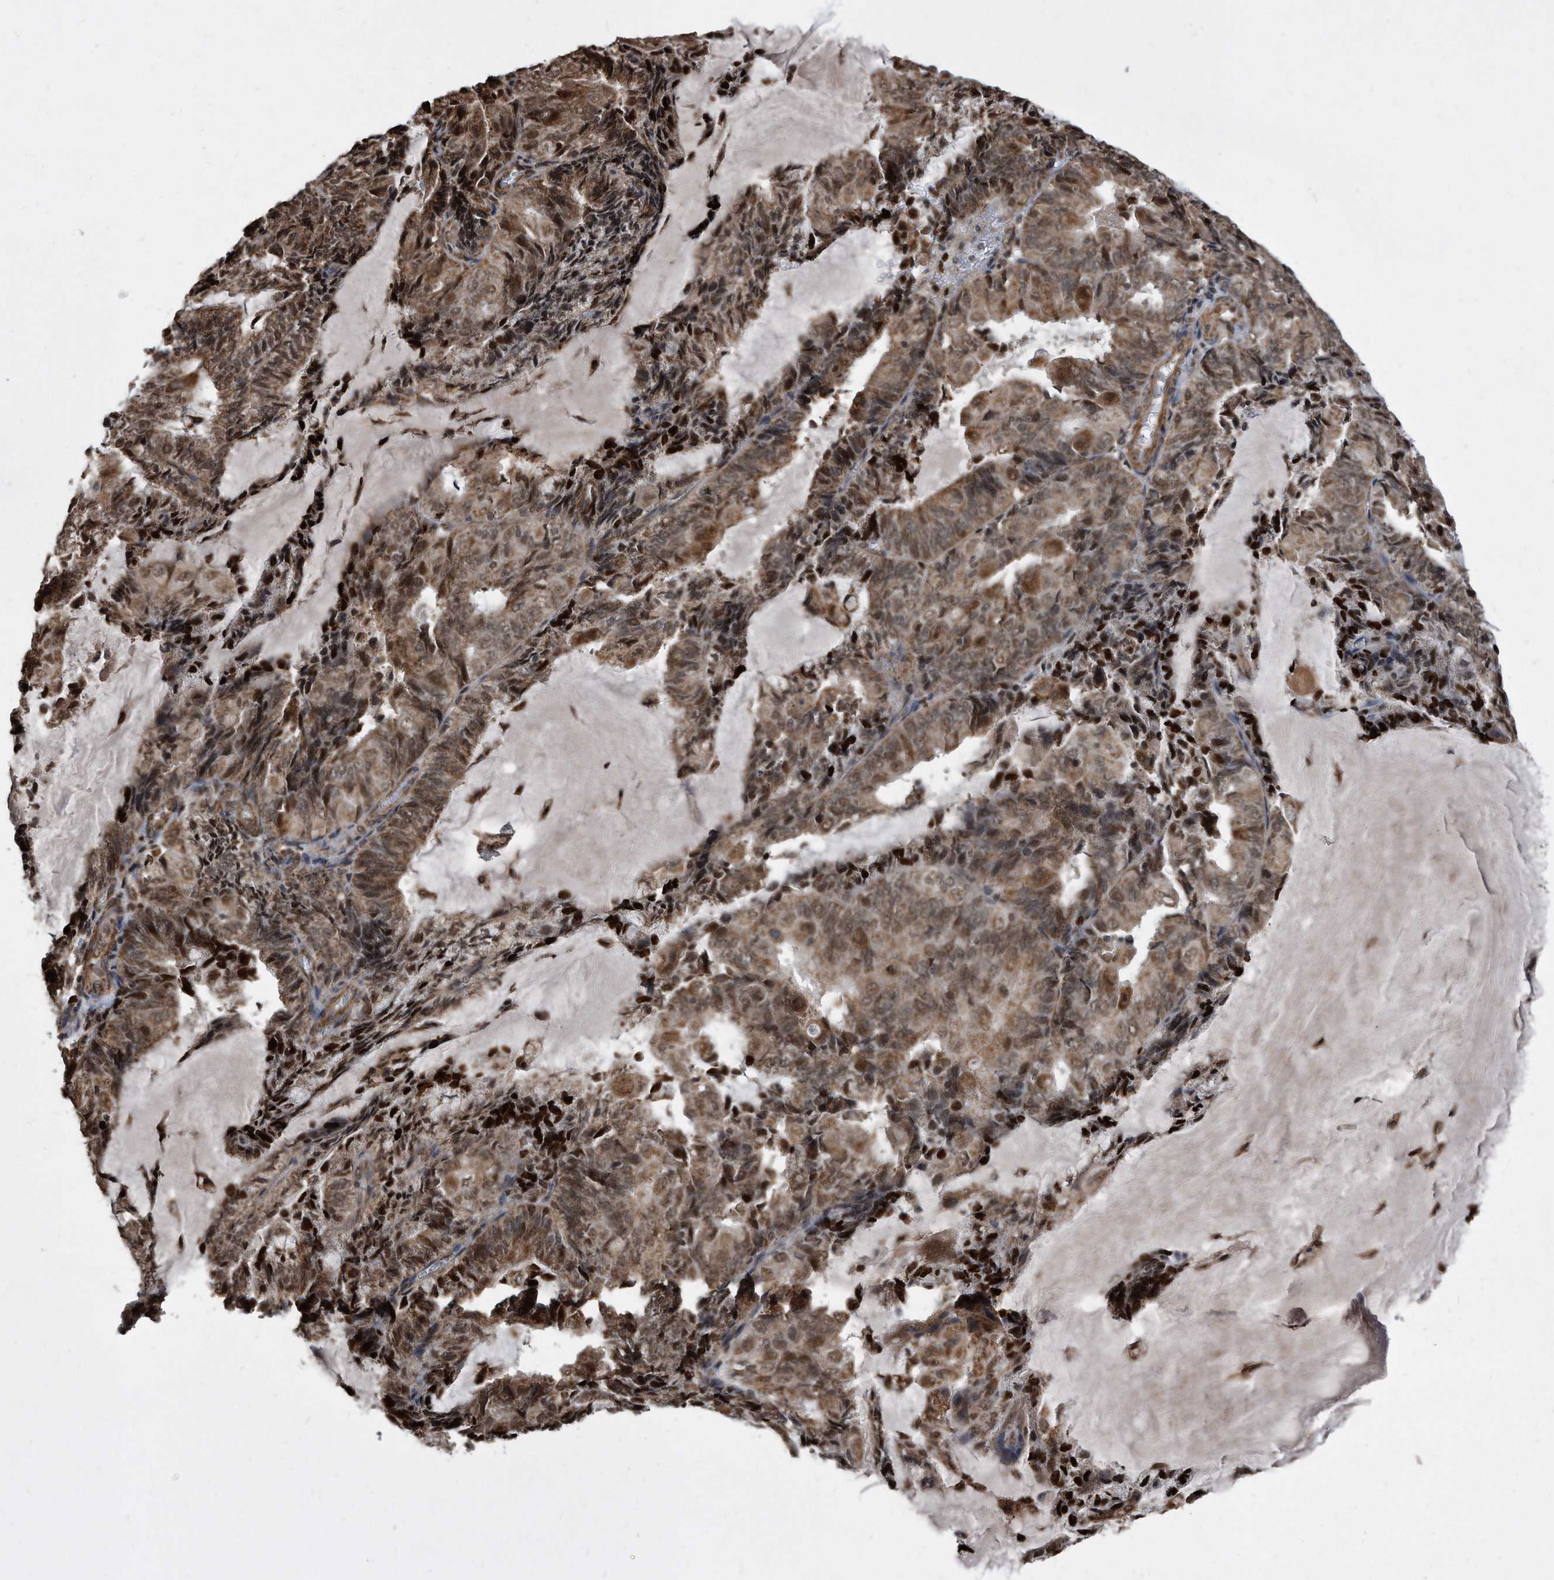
{"staining": {"intensity": "moderate", "quantity": ">75%", "location": "cytoplasmic/membranous,nuclear"}, "tissue": "endometrial cancer", "cell_type": "Tumor cells", "image_type": "cancer", "snomed": [{"axis": "morphology", "description": "Adenocarcinoma, NOS"}, {"axis": "topography", "description": "Endometrium"}], "caption": "Endometrial cancer (adenocarcinoma) stained for a protein (brown) exhibits moderate cytoplasmic/membranous and nuclear positive positivity in approximately >75% of tumor cells.", "gene": "DUSP22", "patient": {"sex": "female", "age": 81}}